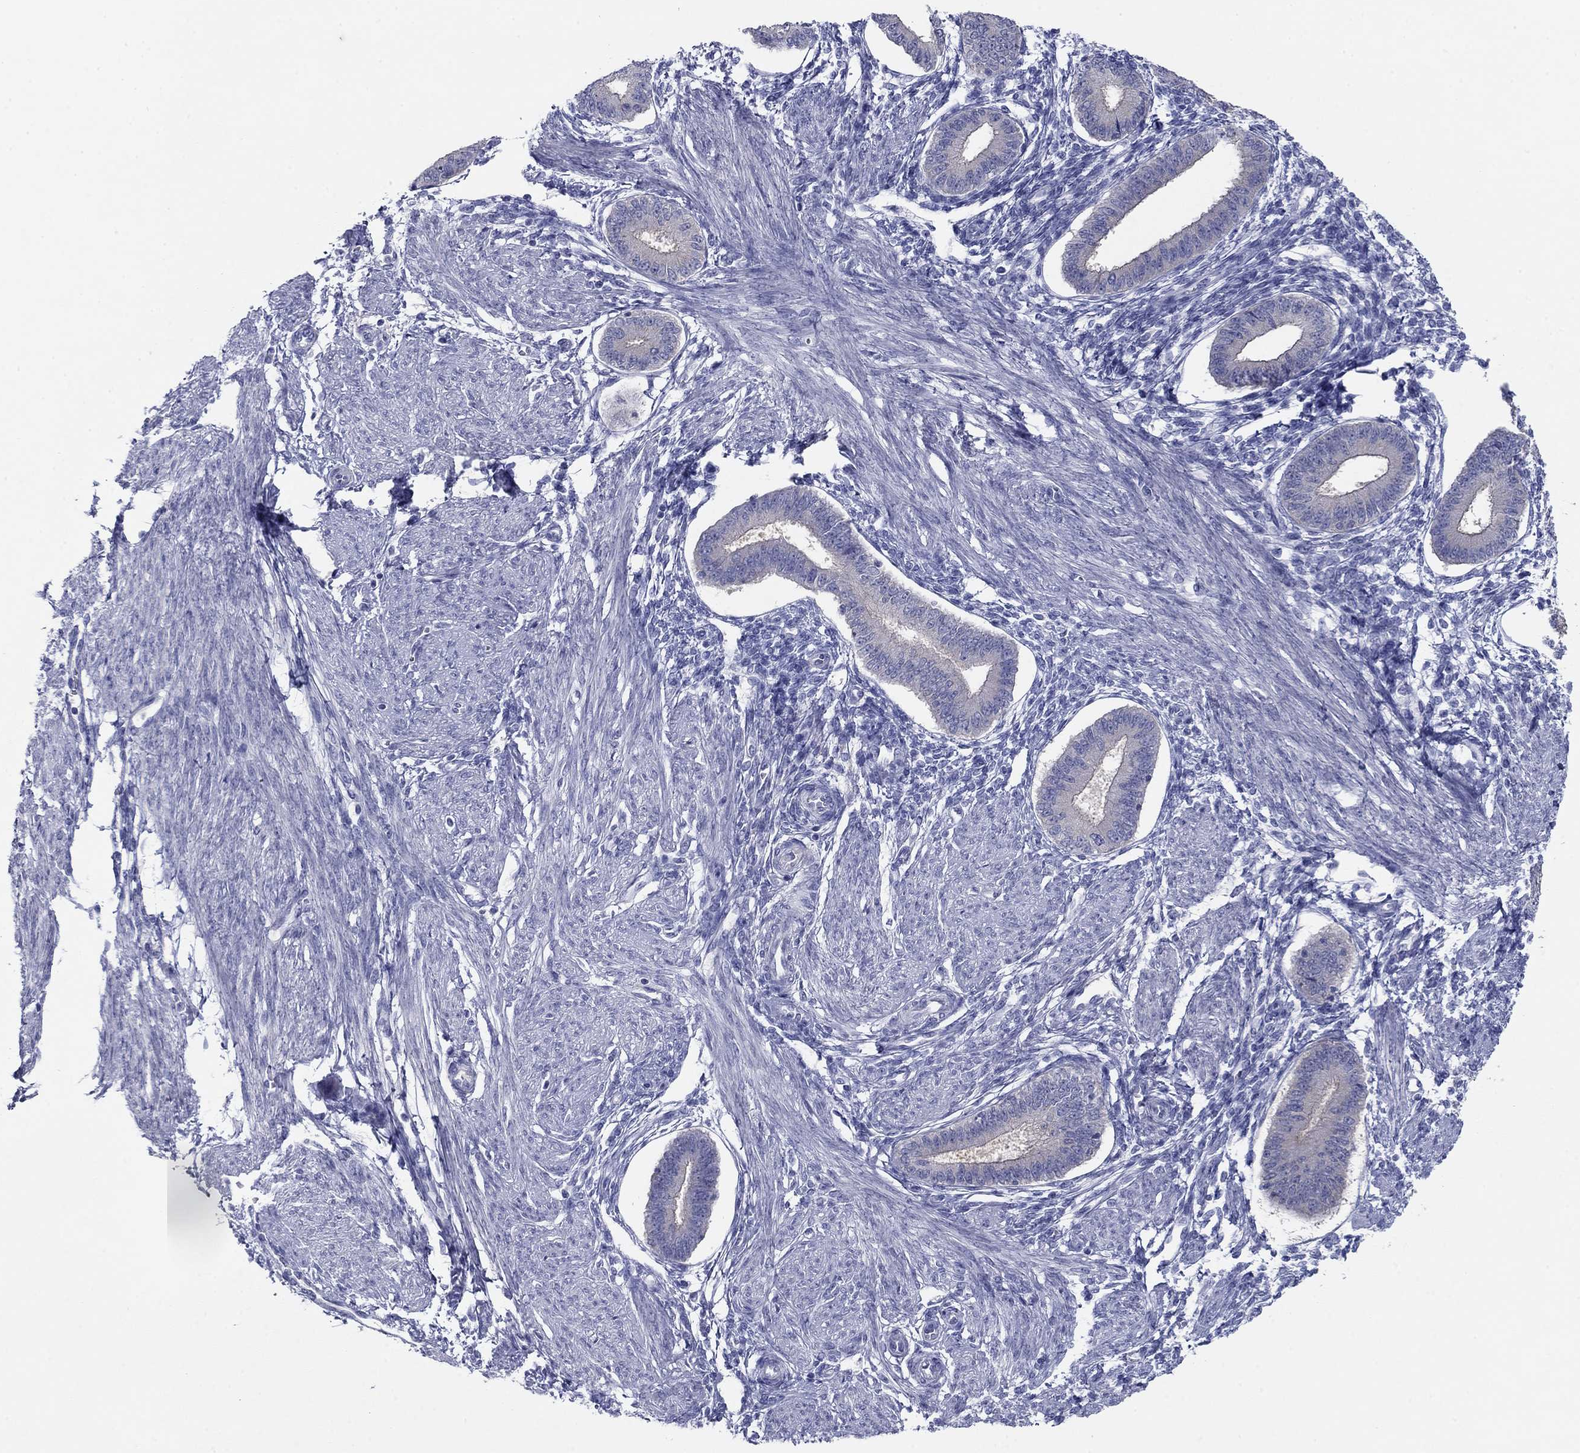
{"staining": {"intensity": "negative", "quantity": "none", "location": "none"}, "tissue": "endometrium", "cell_type": "Cells in endometrial stroma", "image_type": "normal", "snomed": [{"axis": "morphology", "description": "Normal tissue, NOS"}, {"axis": "topography", "description": "Endometrium"}], "caption": "The immunohistochemistry (IHC) micrograph has no significant positivity in cells in endometrial stroma of endometrium.", "gene": "PLS1", "patient": {"sex": "female", "age": 39}}